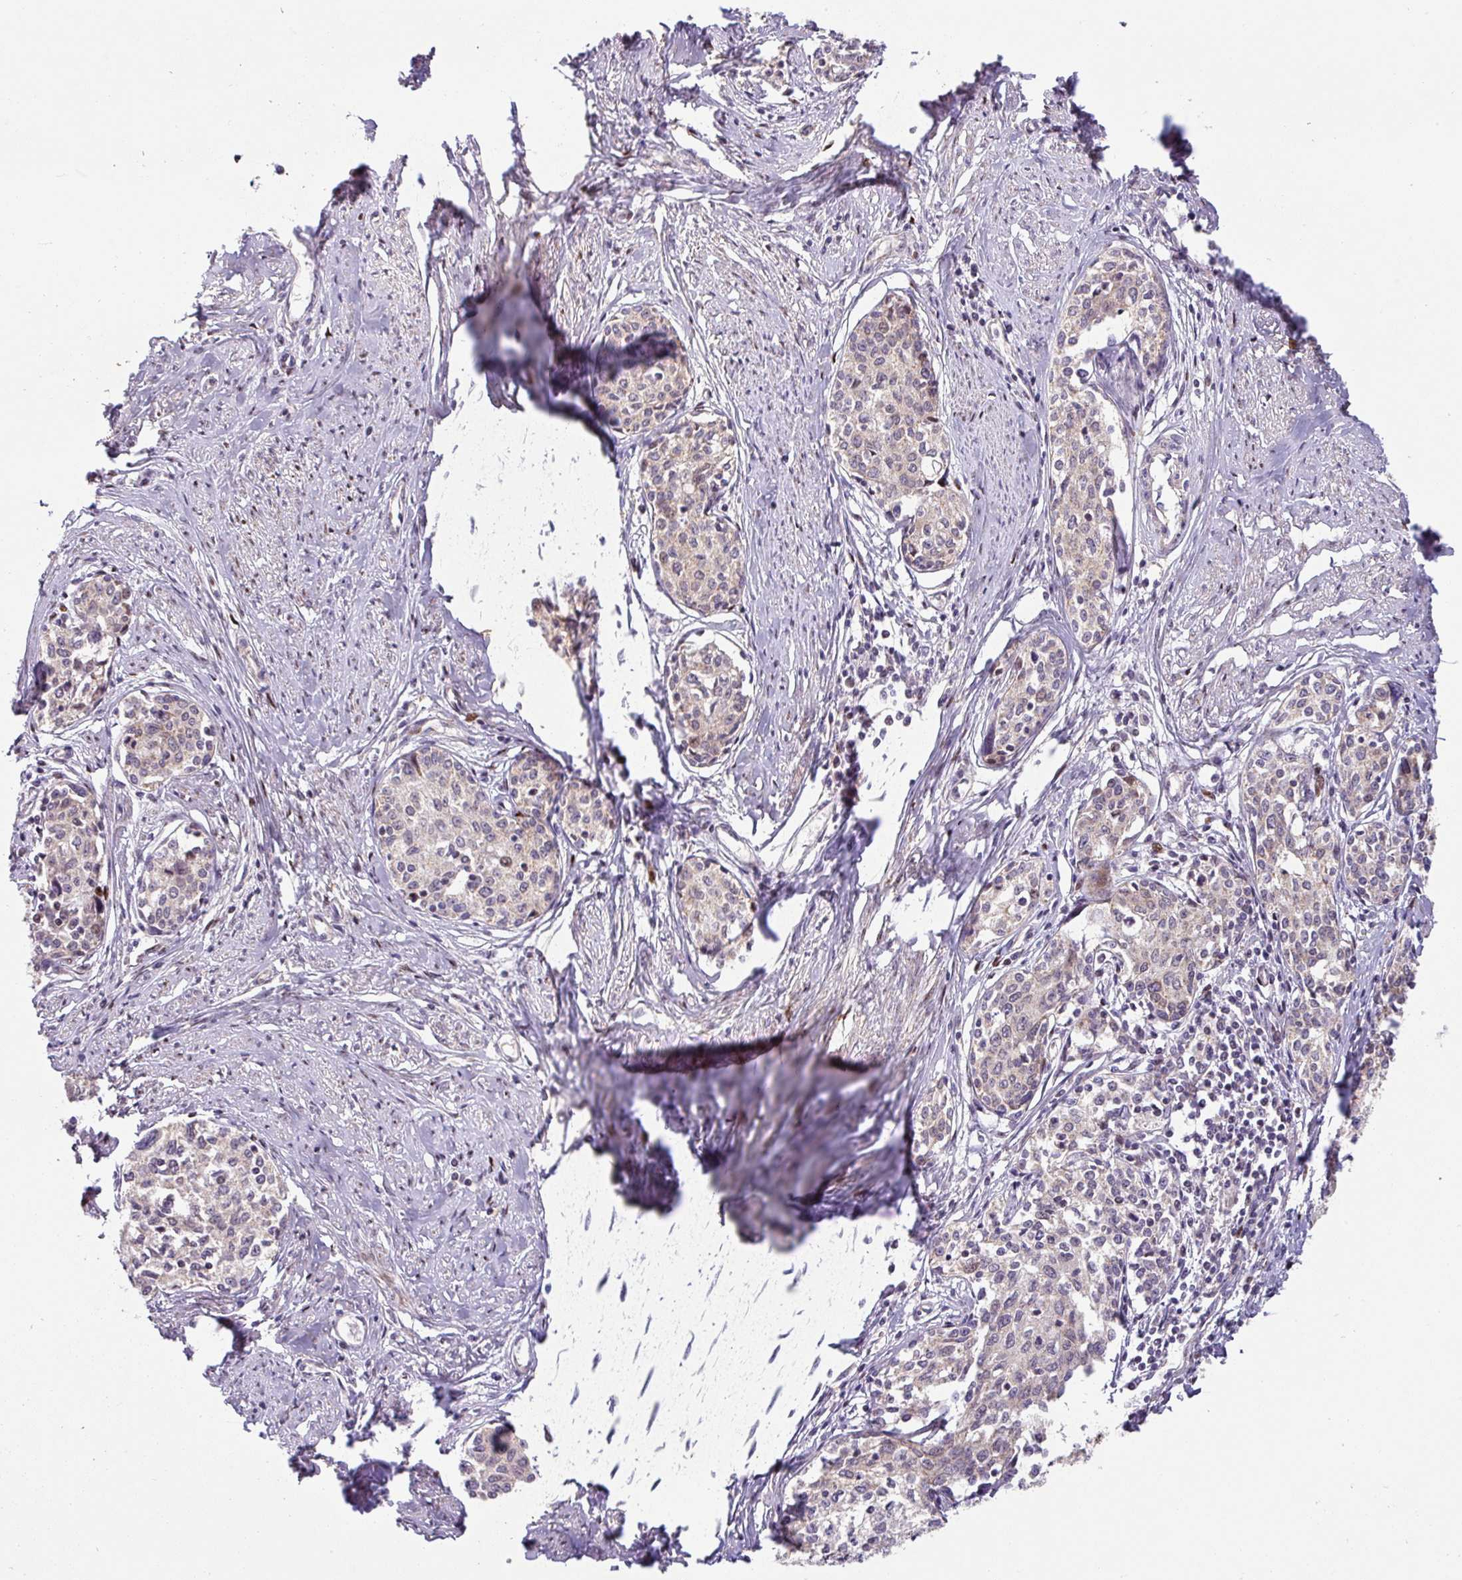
{"staining": {"intensity": "weak", "quantity": "<25%", "location": "cytoplasmic/membranous"}, "tissue": "cervical cancer", "cell_type": "Tumor cells", "image_type": "cancer", "snomed": [{"axis": "morphology", "description": "Squamous cell carcinoma, NOS"}, {"axis": "morphology", "description": "Adenocarcinoma, NOS"}, {"axis": "topography", "description": "Cervix"}], "caption": "Tumor cells show no significant expression in cervical cancer.", "gene": "SARS2", "patient": {"sex": "female", "age": 52}}